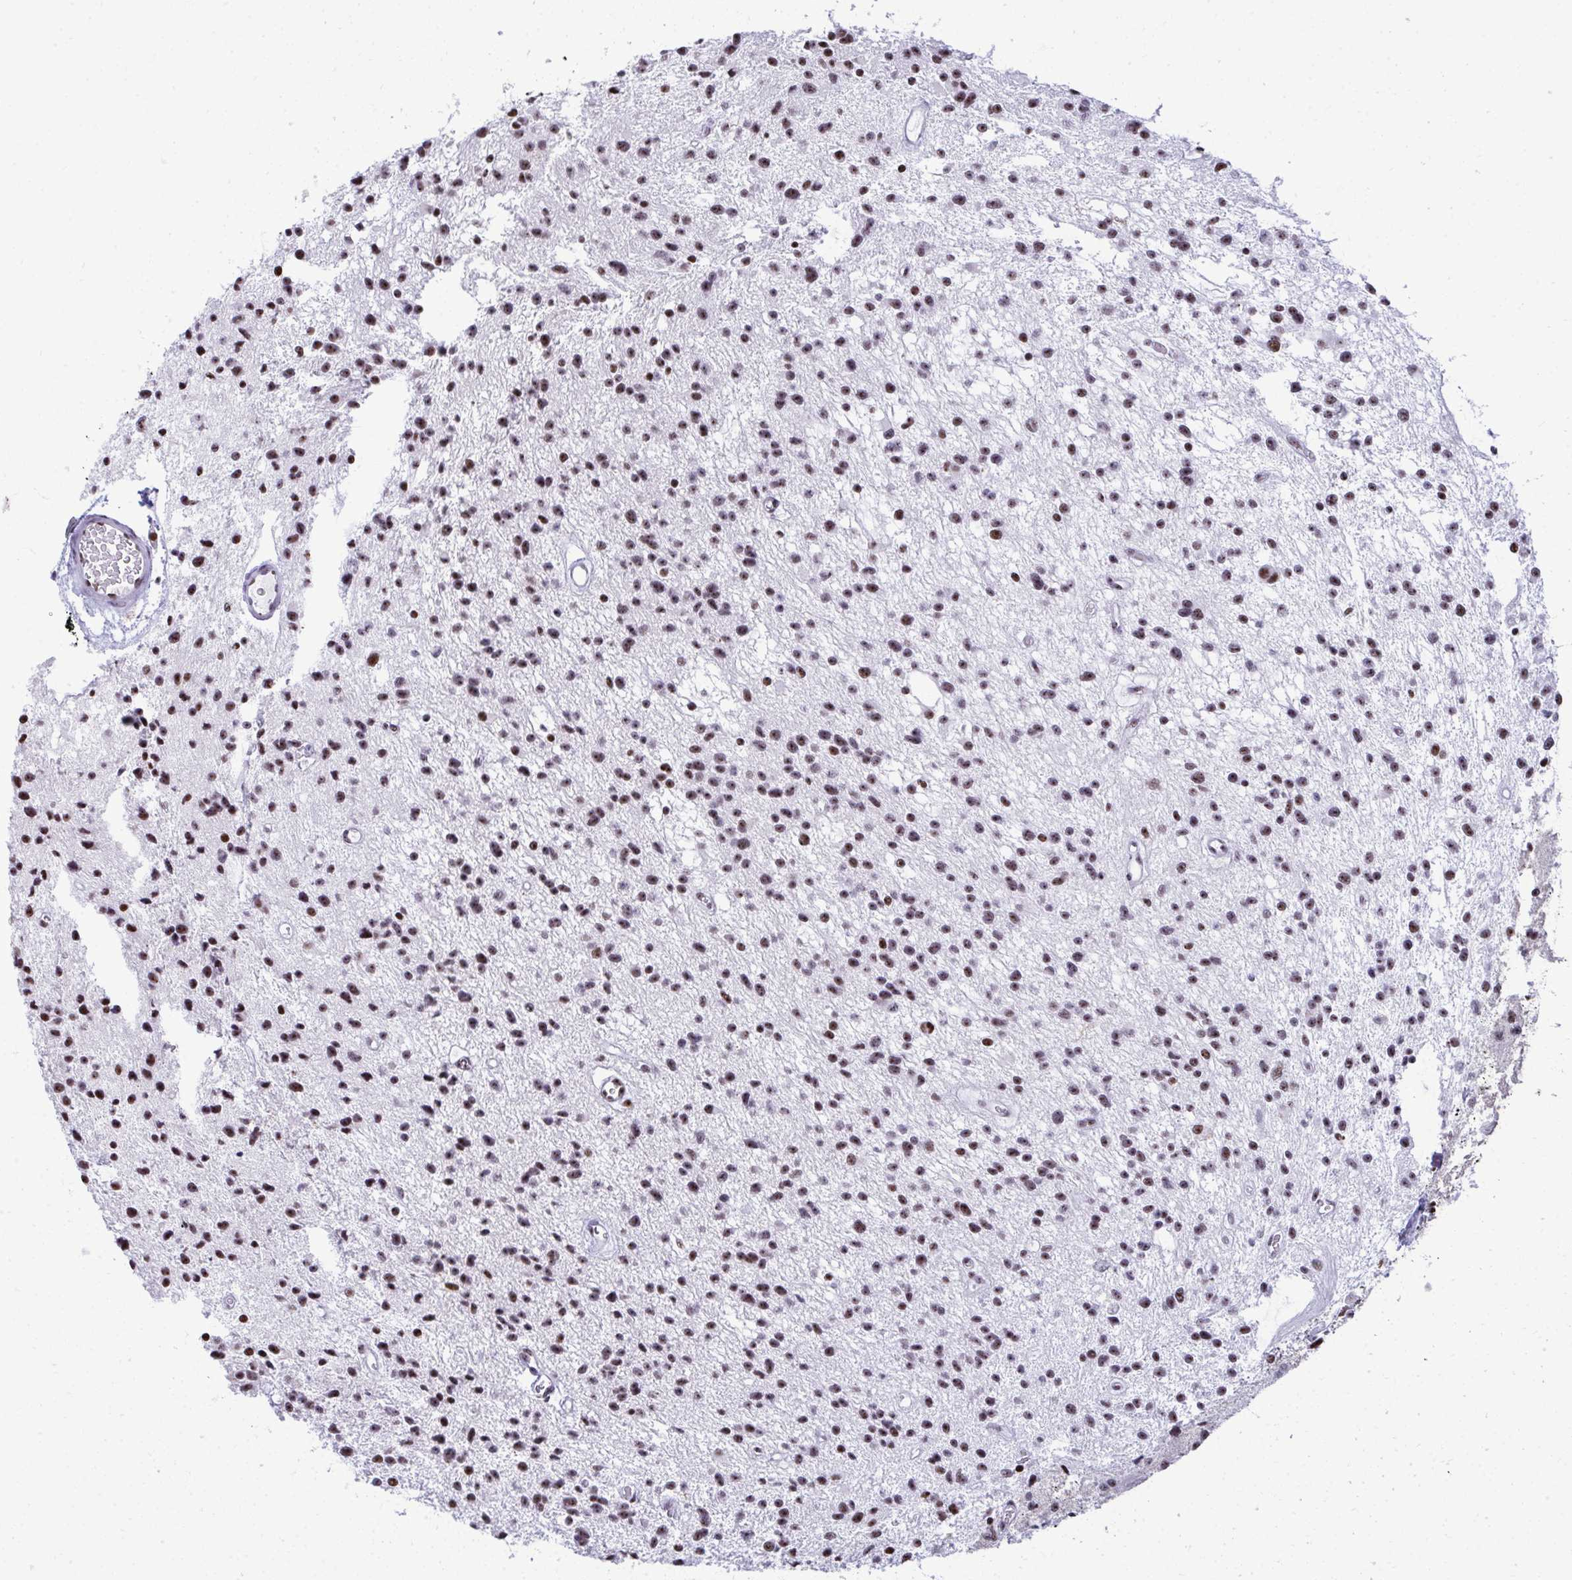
{"staining": {"intensity": "moderate", "quantity": ">75%", "location": "nuclear"}, "tissue": "glioma", "cell_type": "Tumor cells", "image_type": "cancer", "snomed": [{"axis": "morphology", "description": "Glioma, malignant, Low grade"}, {"axis": "topography", "description": "Brain"}], "caption": "Immunohistochemistry (DAB) staining of glioma reveals moderate nuclear protein expression in about >75% of tumor cells. The staining is performed using DAB brown chromogen to label protein expression. The nuclei are counter-stained blue using hematoxylin.", "gene": "PELP1", "patient": {"sex": "male", "age": 43}}